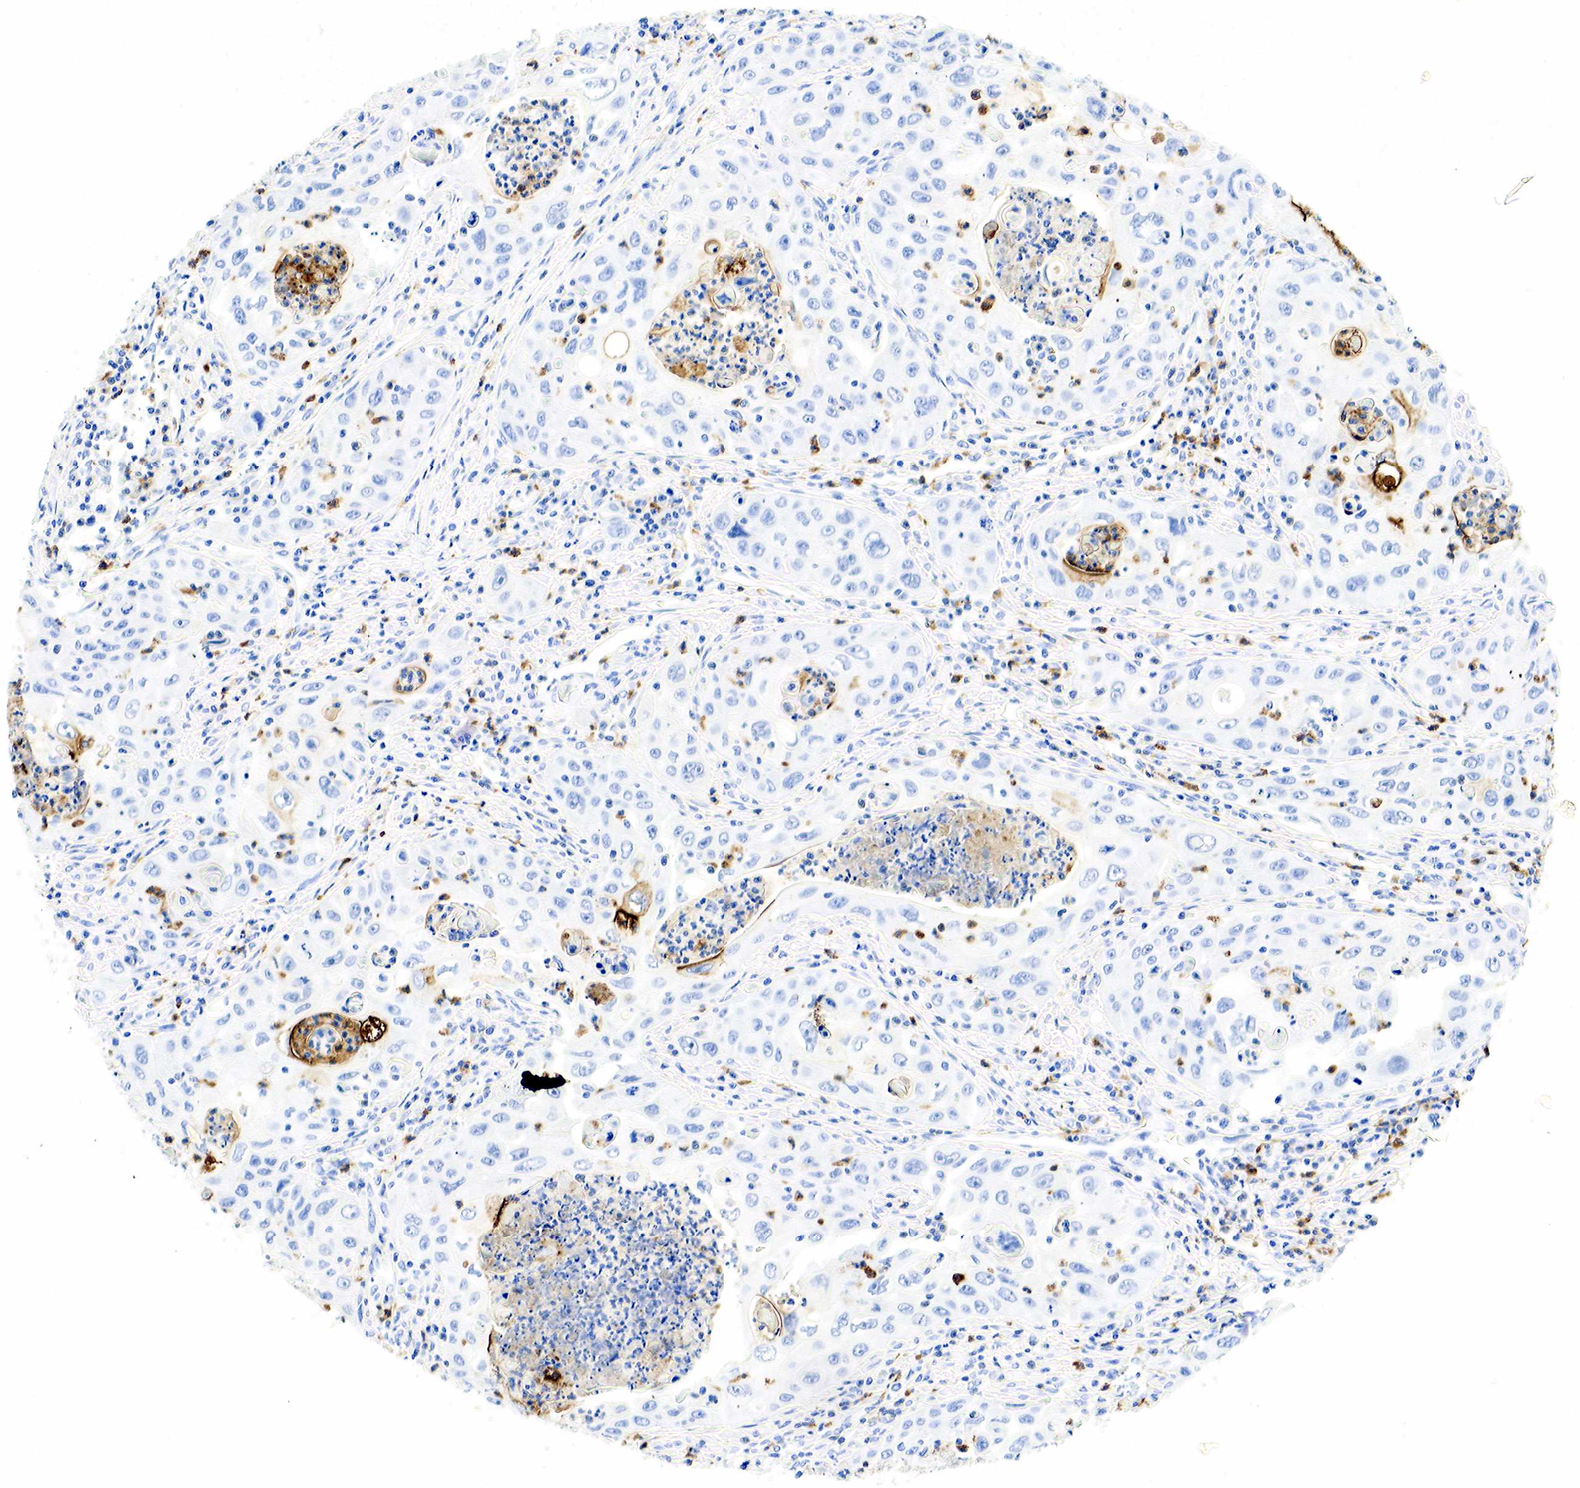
{"staining": {"intensity": "strong", "quantity": "<25%", "location": "cytoplasmic/membranous"}, "tissue": "pancreatic cancer", "cell_type": "Tumor cells", "image_type": "cancer", "snomed": [{"axis": "morphology", "description": "Adenocarcinoma, NOS"}, {"axis": "topography", "description": "Pancreas"}], "caption": "Adenocarcinoma (pancreatic) stained with immunohistochemistry reveals strong cytoplasmic/membranous positivity in about <25% of tumor cells.", "gene": "FUT4", "patient": {"sex": "male", "age": 70}}